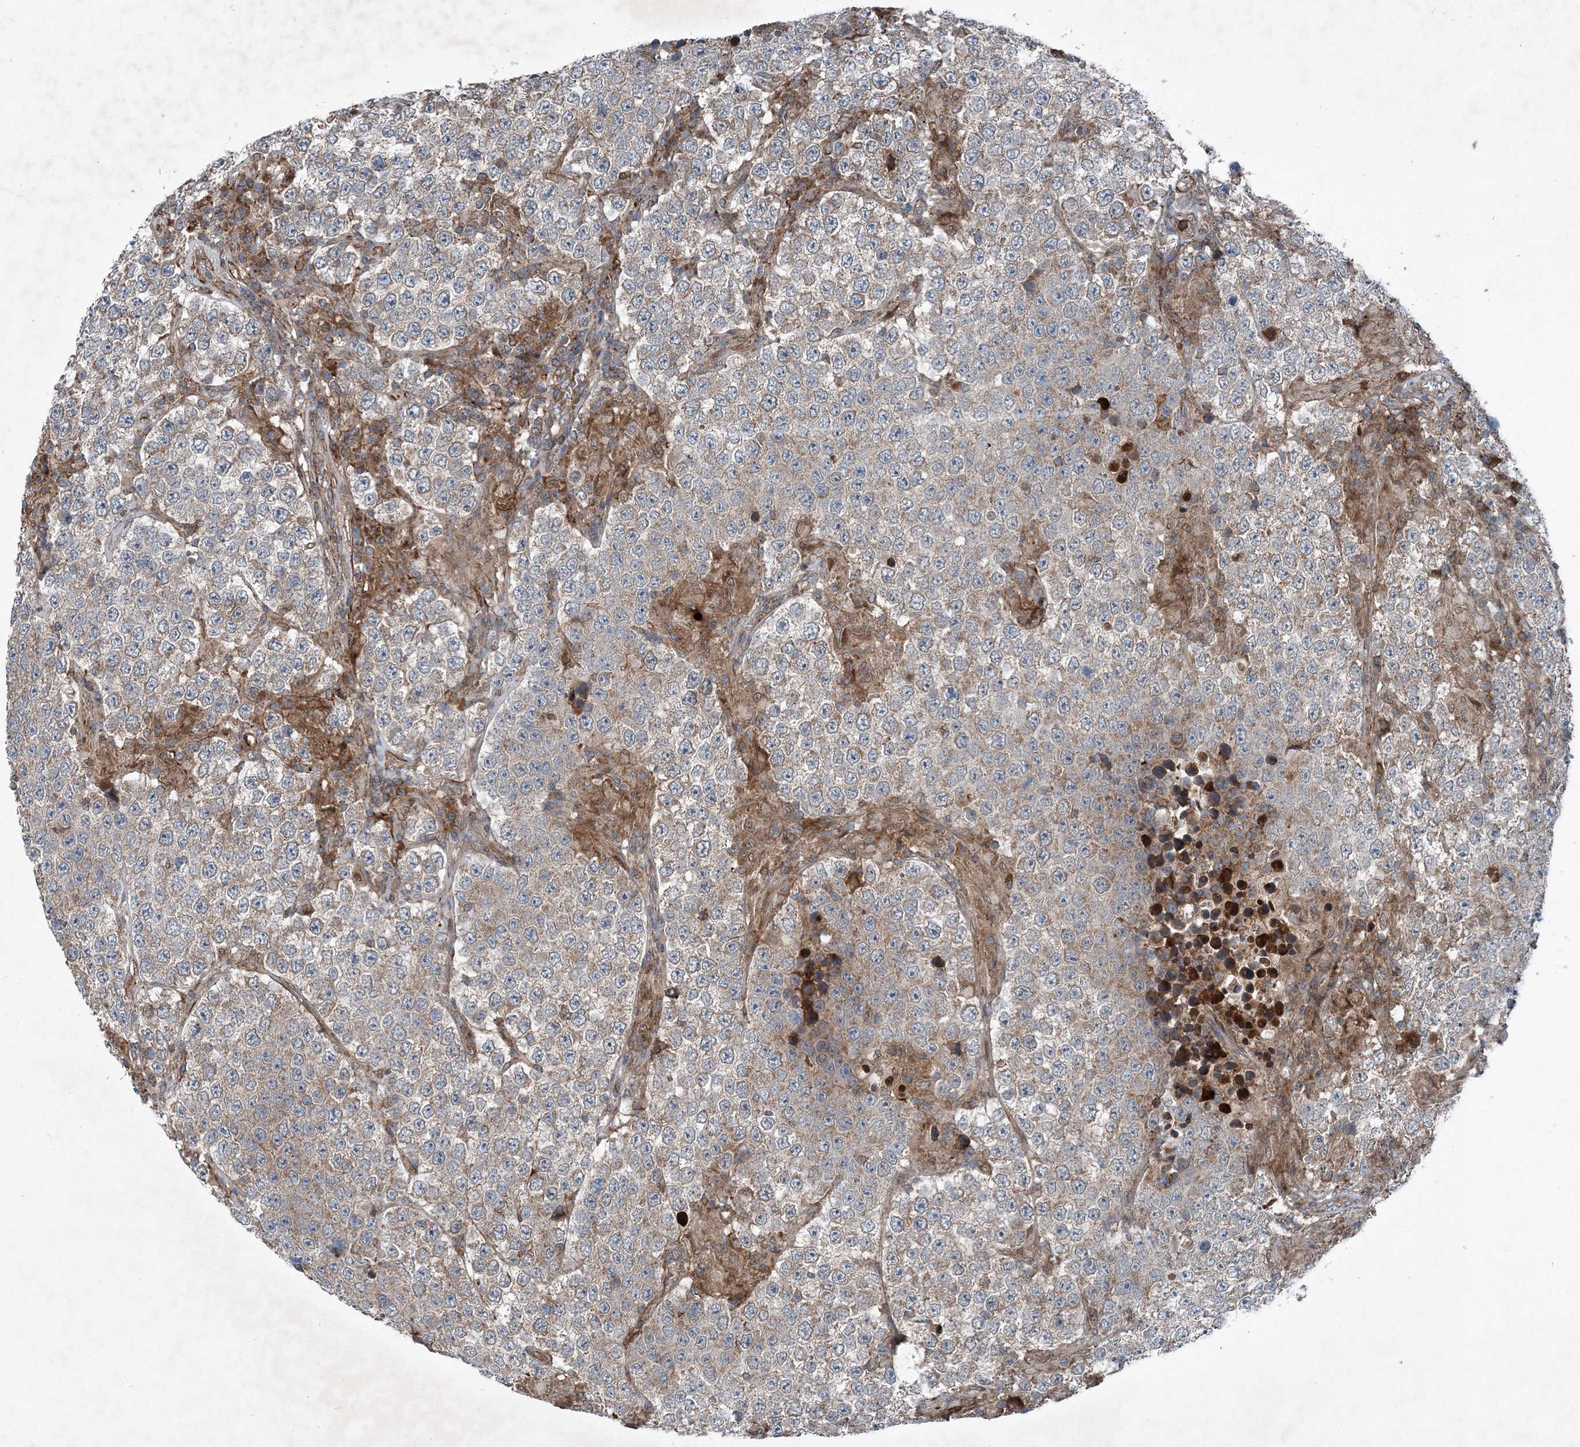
{"staining": {"intensity": "weak", "quantity": "25%-75%", "location": "cytoplasmic/membranous"}, "tissue": "testis cancer", "cell_type": "Tumor cells", "image_type": "cancer", "snomed": [{"axis": "morphology", "description": "Normal tissue, NOS"}, {"axis": "morphology", "description": "Urothelial carcinoma, High grade"}, {"axis": "morphology", "description": "Seminoma, NOS"}, {"axis": "morphology", "description": "Carcinoma, Embryonal, NOS"}, {"axis": "topography", "description": "Urinary bladder"}, {"axis": "topography", "description": "Testis"}], "caption": "A brown stain shows weak cytoplasmic/membranous positivity of a protein in testis cancer (seminoma) tumor cells.", "gene": "NDUFA2", "patient": {"sex": "male", "age": 41}}